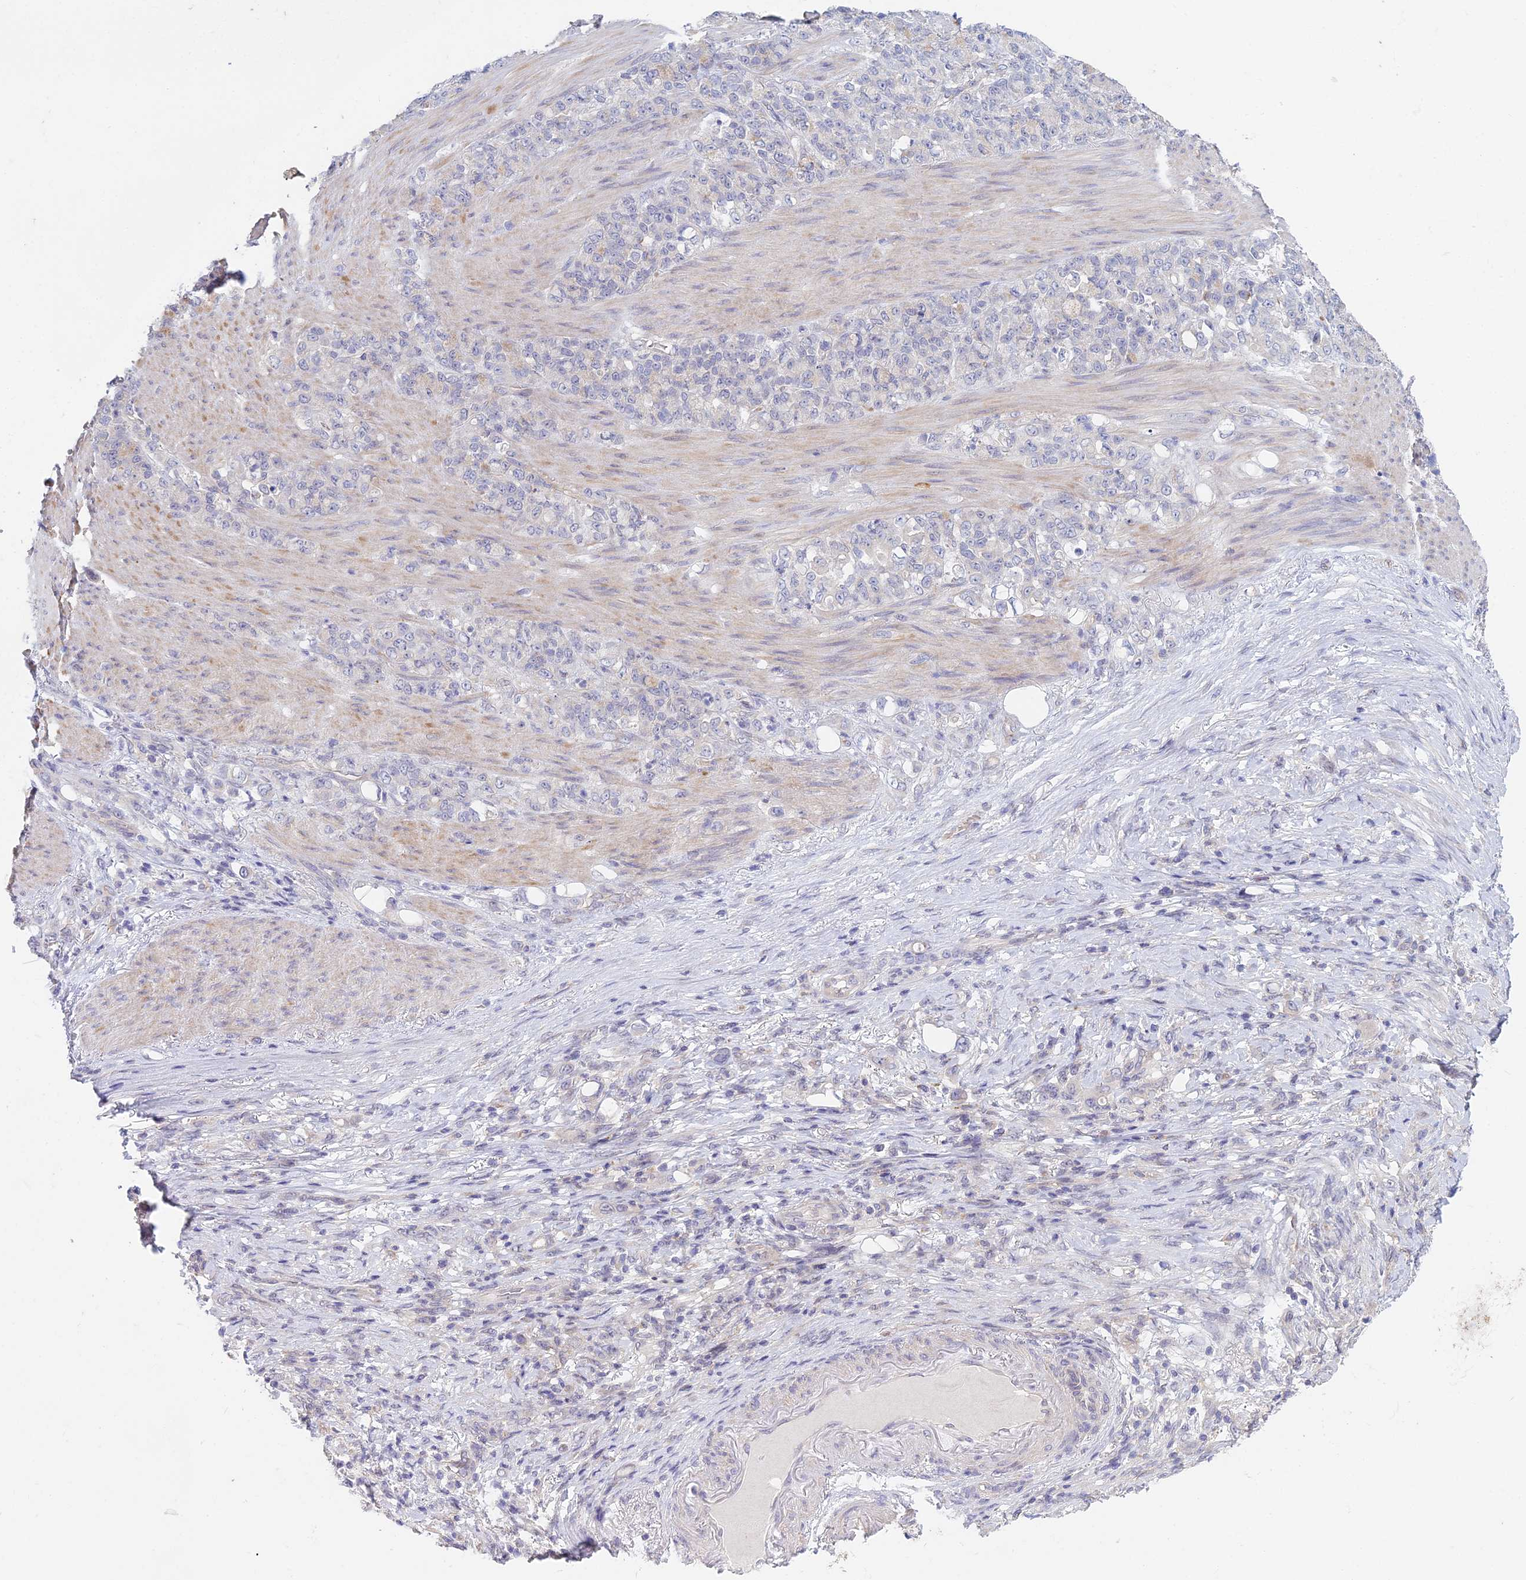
{"staining": {"intensity": "negative", "quantity": "none", "location": "none"}, "tissue": "stomach cancer", "cell_type": "Tumor cells", "image_type": "cancer", "snomed": [{"axis": "morphology", "description": "Adenocarcinoma, NOS"}, {"axis": "topography", "description": "Stomach"}], "caption": "The photomicrograph displays no significant expression in tumor cells of stomach adenocarcinoma.", "gene": "METTL26", "patient": {"sex": "female", "age": 79}}